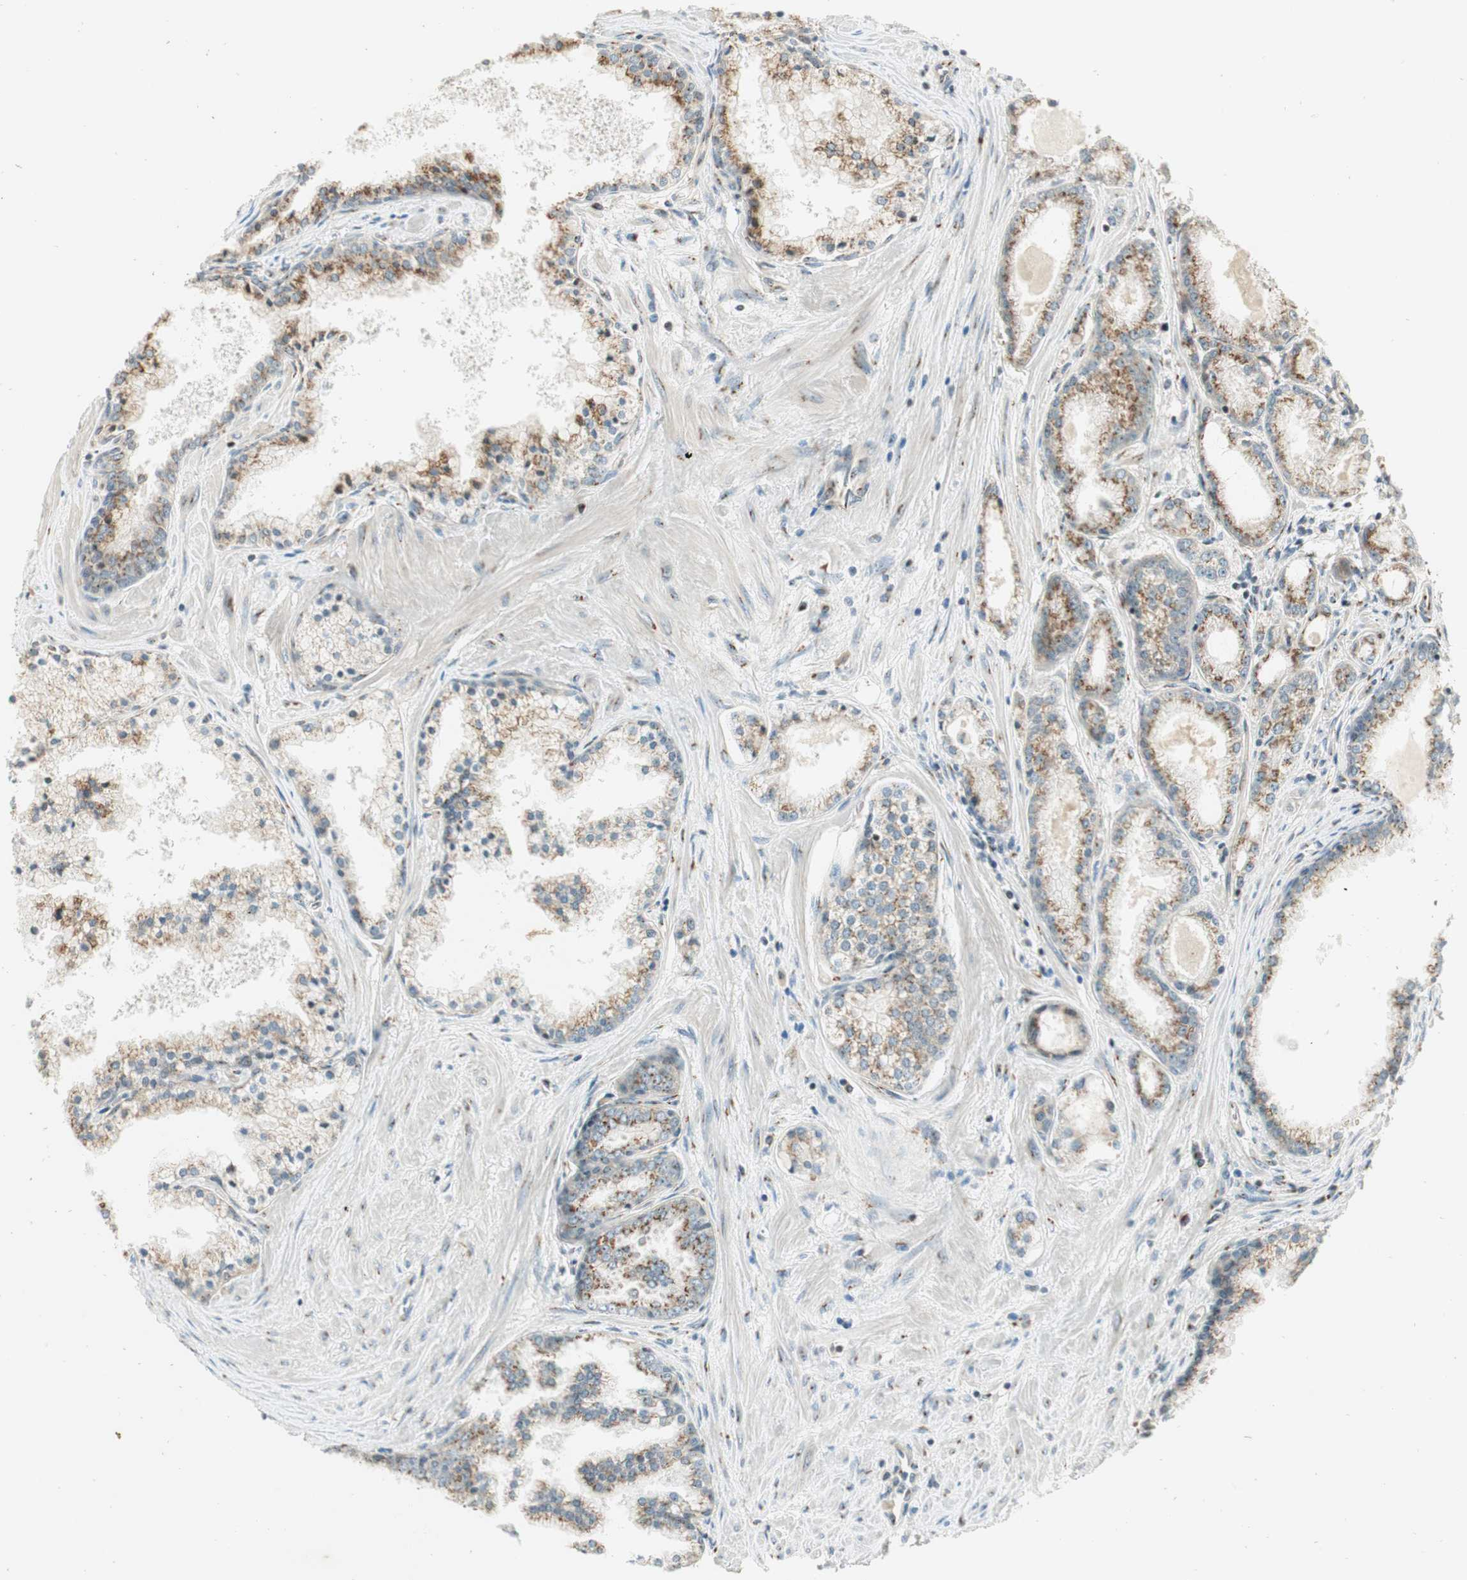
{"staining": {"intensity": "weak", "quantity": ">75%", "location": "cytoplasmic/membranous"}, "tissue": "prostate cancer", "cell_type": "Tumor cells", "image_type": "cancer", "snomed": [{"axis": "morphology", "description": "Adenocarcinoma, High grade"}, {"axis": "topography", "description": "Prostate"}], "caption": "Protein staining exhibits weak cytoplasmic/membranous expression in about >75% of tumor cells in prostate cancer (adenocarcinoma (high-grade)).", "gene": "NEO1", "patient": {"sex": "male", "age": 61}}